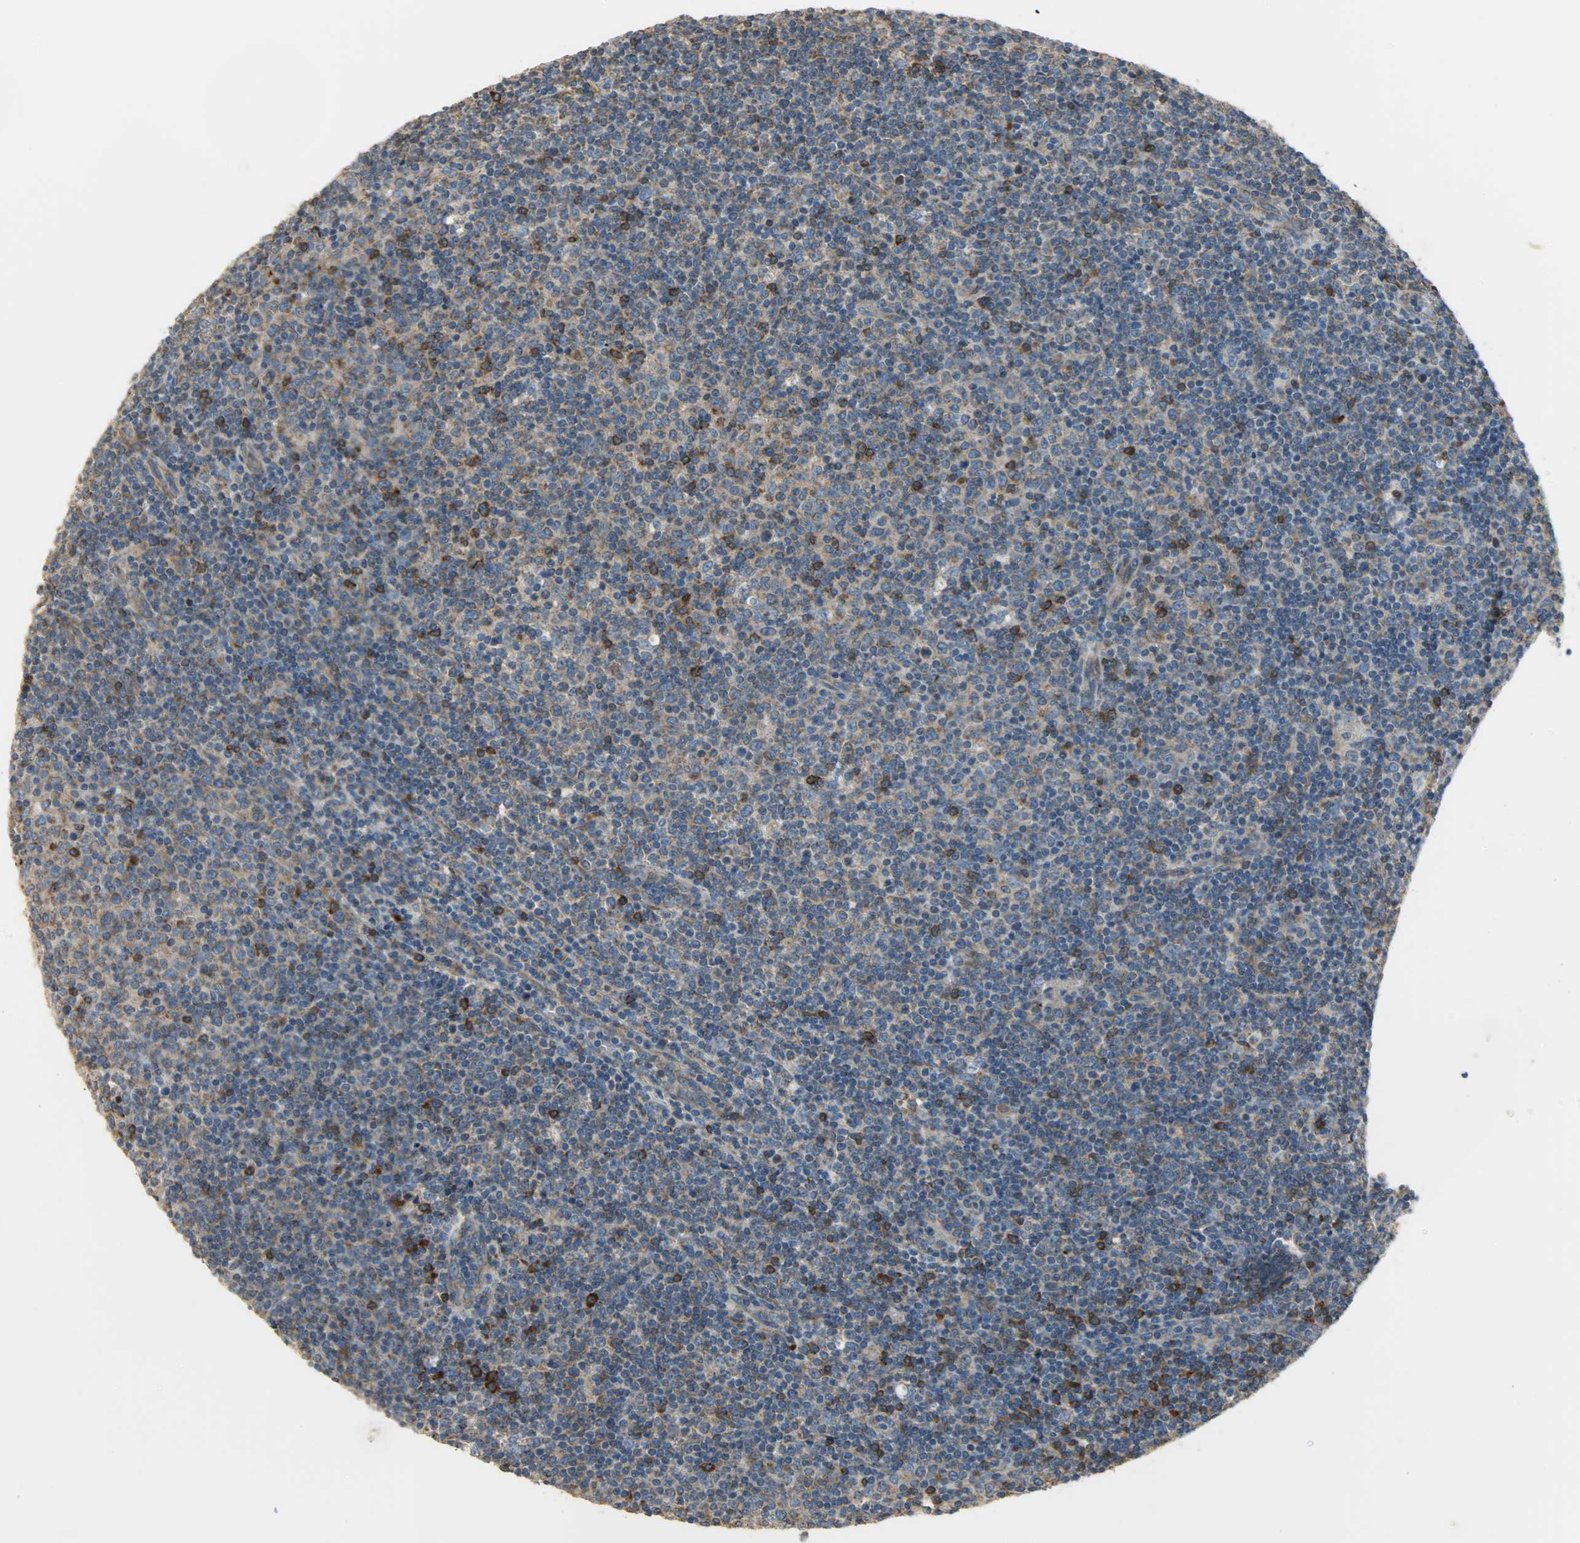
{"staining": {"intensity": "moderate", "quantity": ">75%", "location": "cytoplasmic/membranous"}, "tissue": "lymphoma", "cell_type": "Tumor cells", "image_type": "cancer", "snomed": [{"axis": "morphology", "description": "Malignant lymphoma, non-Hodgkin's type, Low grade"}, {"axis": "topography", "description": "Lymph node"}], "caption": "A histopathology image of human lymphoma stained for a protein shows moderate cytoplasmic/membranous brown staining in tumor cells.", "gene": "C1orf198", "patient": {"sex": "male", "age": 70}}